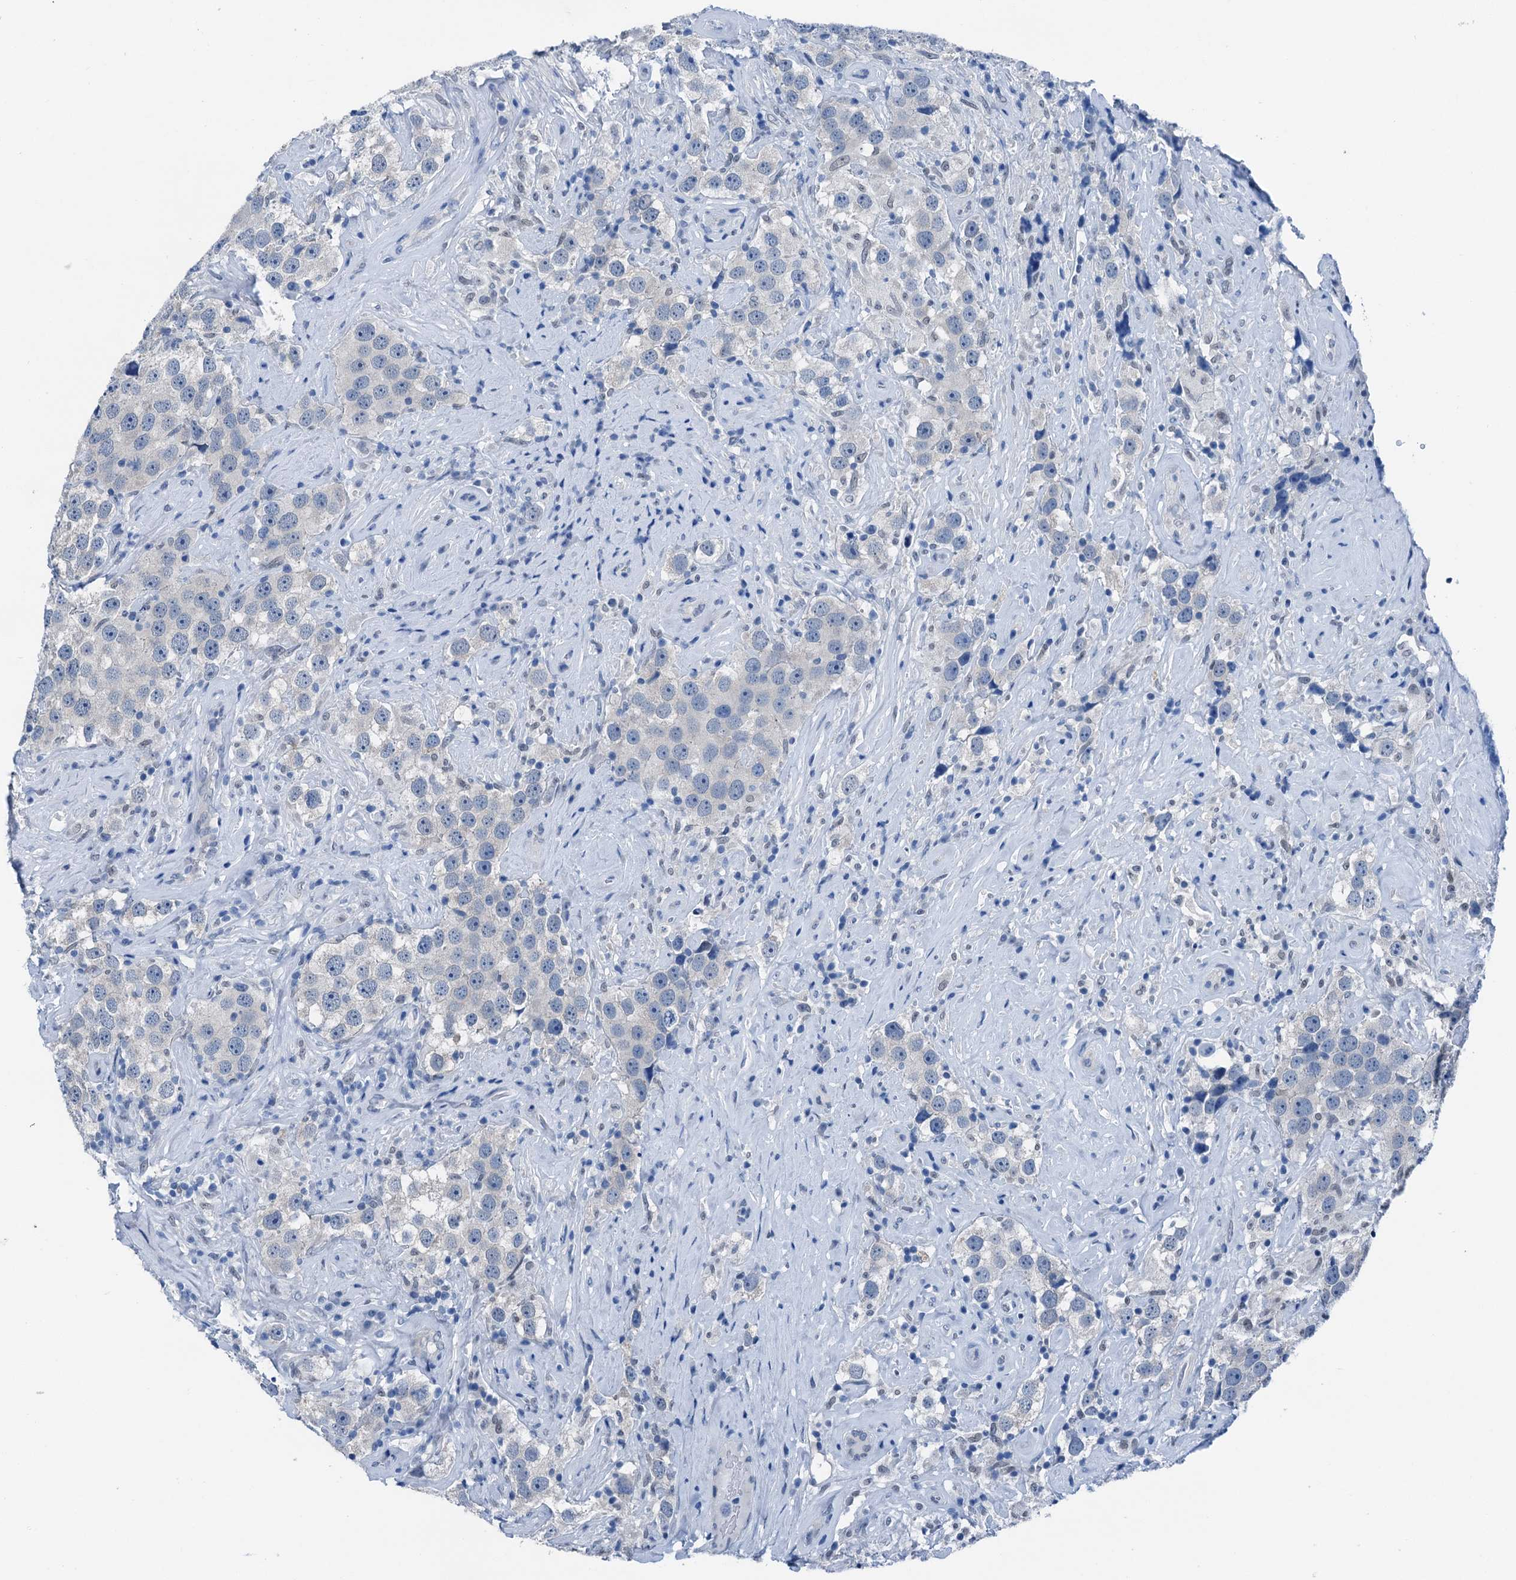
{"staining": {"intensity": "negative", "quantity": "none", "location": "none"}, "tissue": "testis cancer", "cell_type": "Tumor cells", "image_type": "cancer", "snomed": [{"axis": "morphology", "description": "Seminoma, NOS"}, {"axis": "topography", "description": "Testis"}], "caption": "The image reveals no staining of tumor cells in seminoma (testis).", "gene": "CBLN3", "patient": {"sex": "male", "age": 49}}